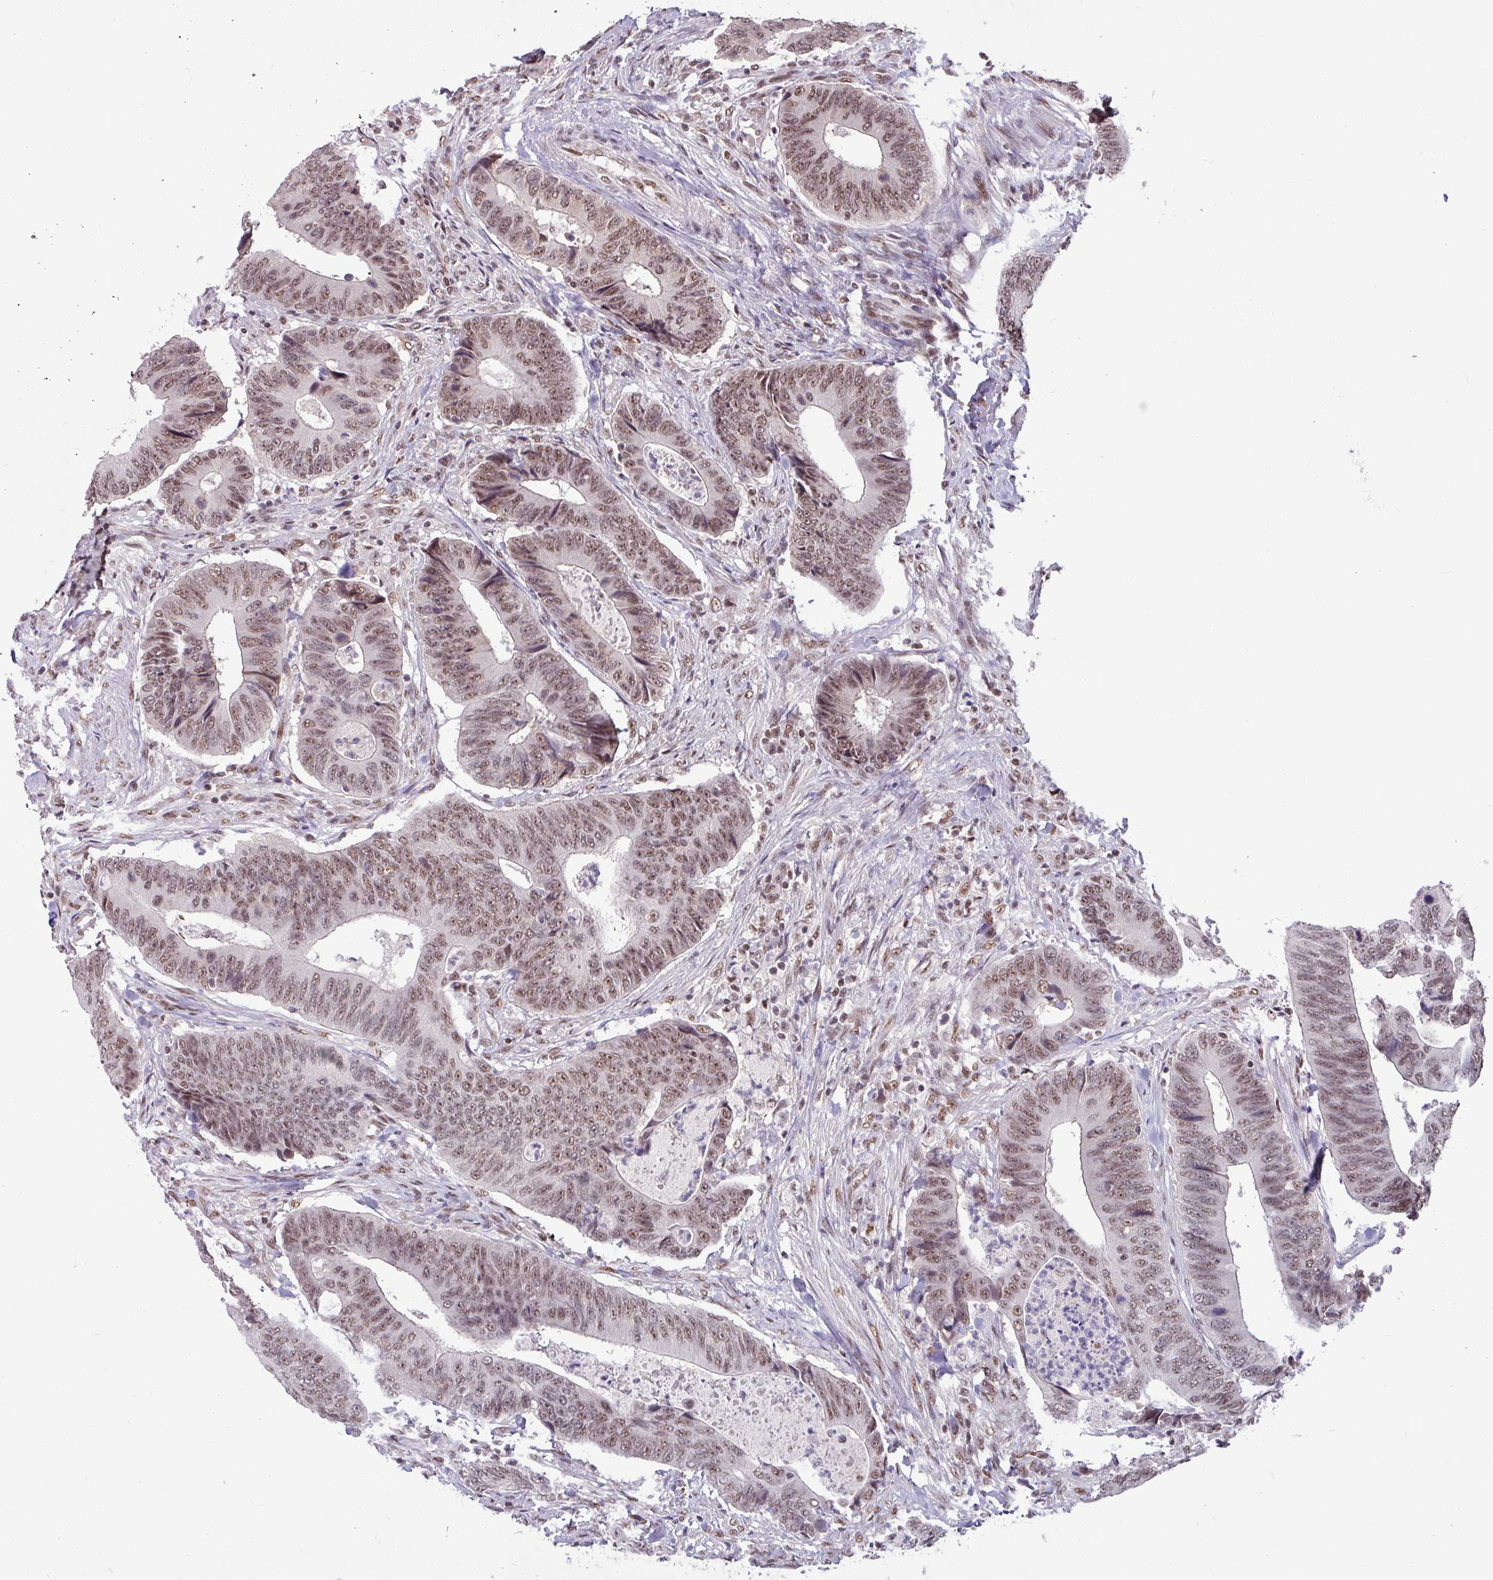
{"staining": {"intensity": "moderate", "quantity": ">75%", "location": "nuclear"}, "tissue": "colorectal cancer", "cell_type": "Tumor cells", "image_type": "cancer", "snomed": [{"axis": "morphology", "description": "Adenocarcinoma, NOS"}, {"axis": "topography", "description": "Colon"}], "caption": "Protein staining by IHC exhibits moderate nuclear staining in approximately >75% of tumor cells in adenocarcinoma (colorectal). Nuclei are stained in blue.", "gene": "TDG", "patient": {"sex": "male", "age": 87}}